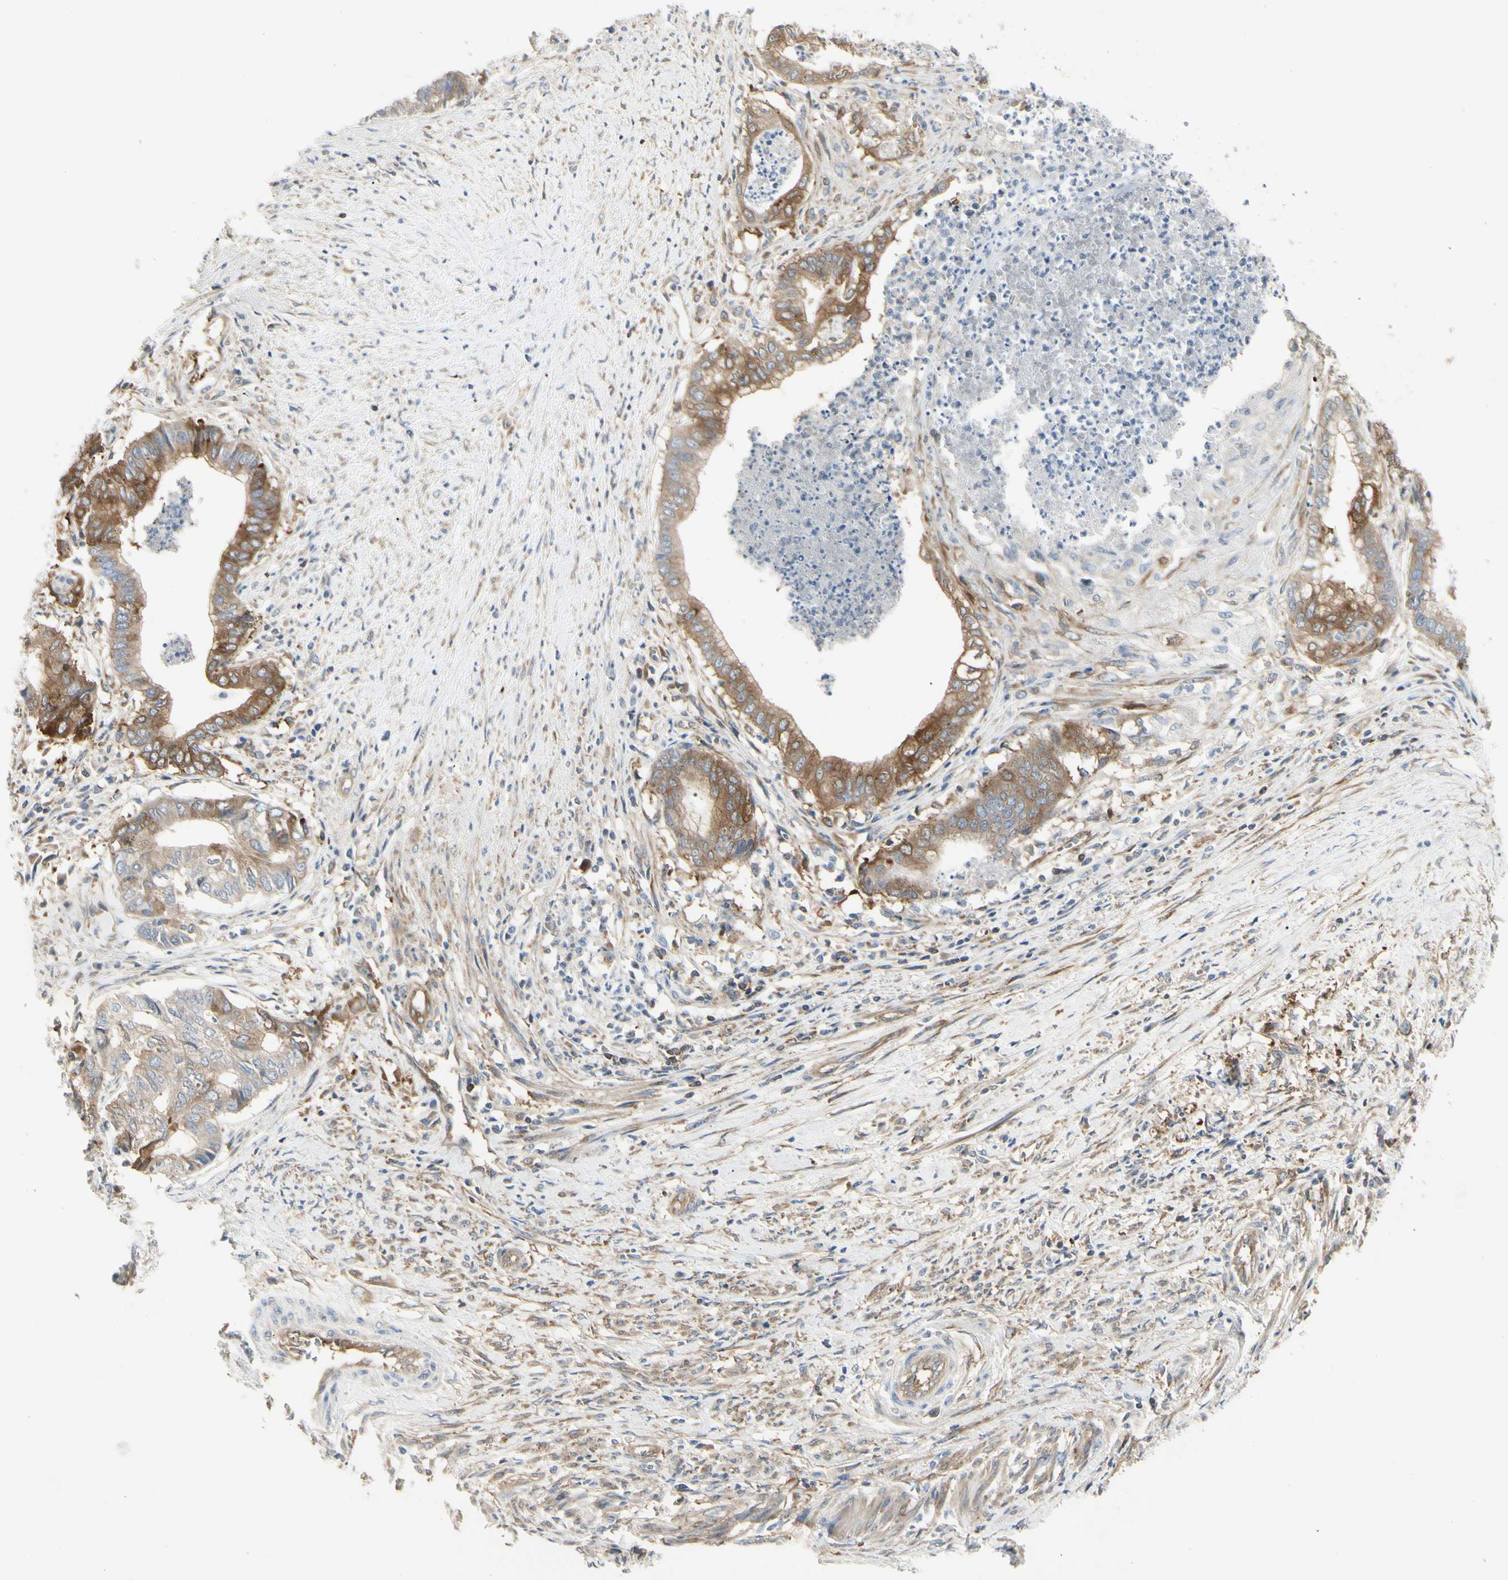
{"staining": {"intensity": "moderate", "quantity": ">75%", "location": "cytoplasmic/membranous"}, "tissue": "endometrial cancer", "cell_type": "Tumor cells", "image_type": "cancer", "snomed": [{"axis": "morphology", "description": "Necrosis, NOS"}, {"axis": "morphology", "description": "Adenocarcinoma, NOS"}, {"axis": "topography", "description": "Endometrium"}], "caption": "Immunohistochemical staining of human endometrial cancer (adenocarcinoma) demonstrates medium levels of moderate cytoplasmic/membranous protein positivity in approximately >75% of tumor cells. (Brightfield microscopy of DAB IHC at high magnification).", "gene": "NFKB2", "patient": {"sex": "female", "age": 79}}